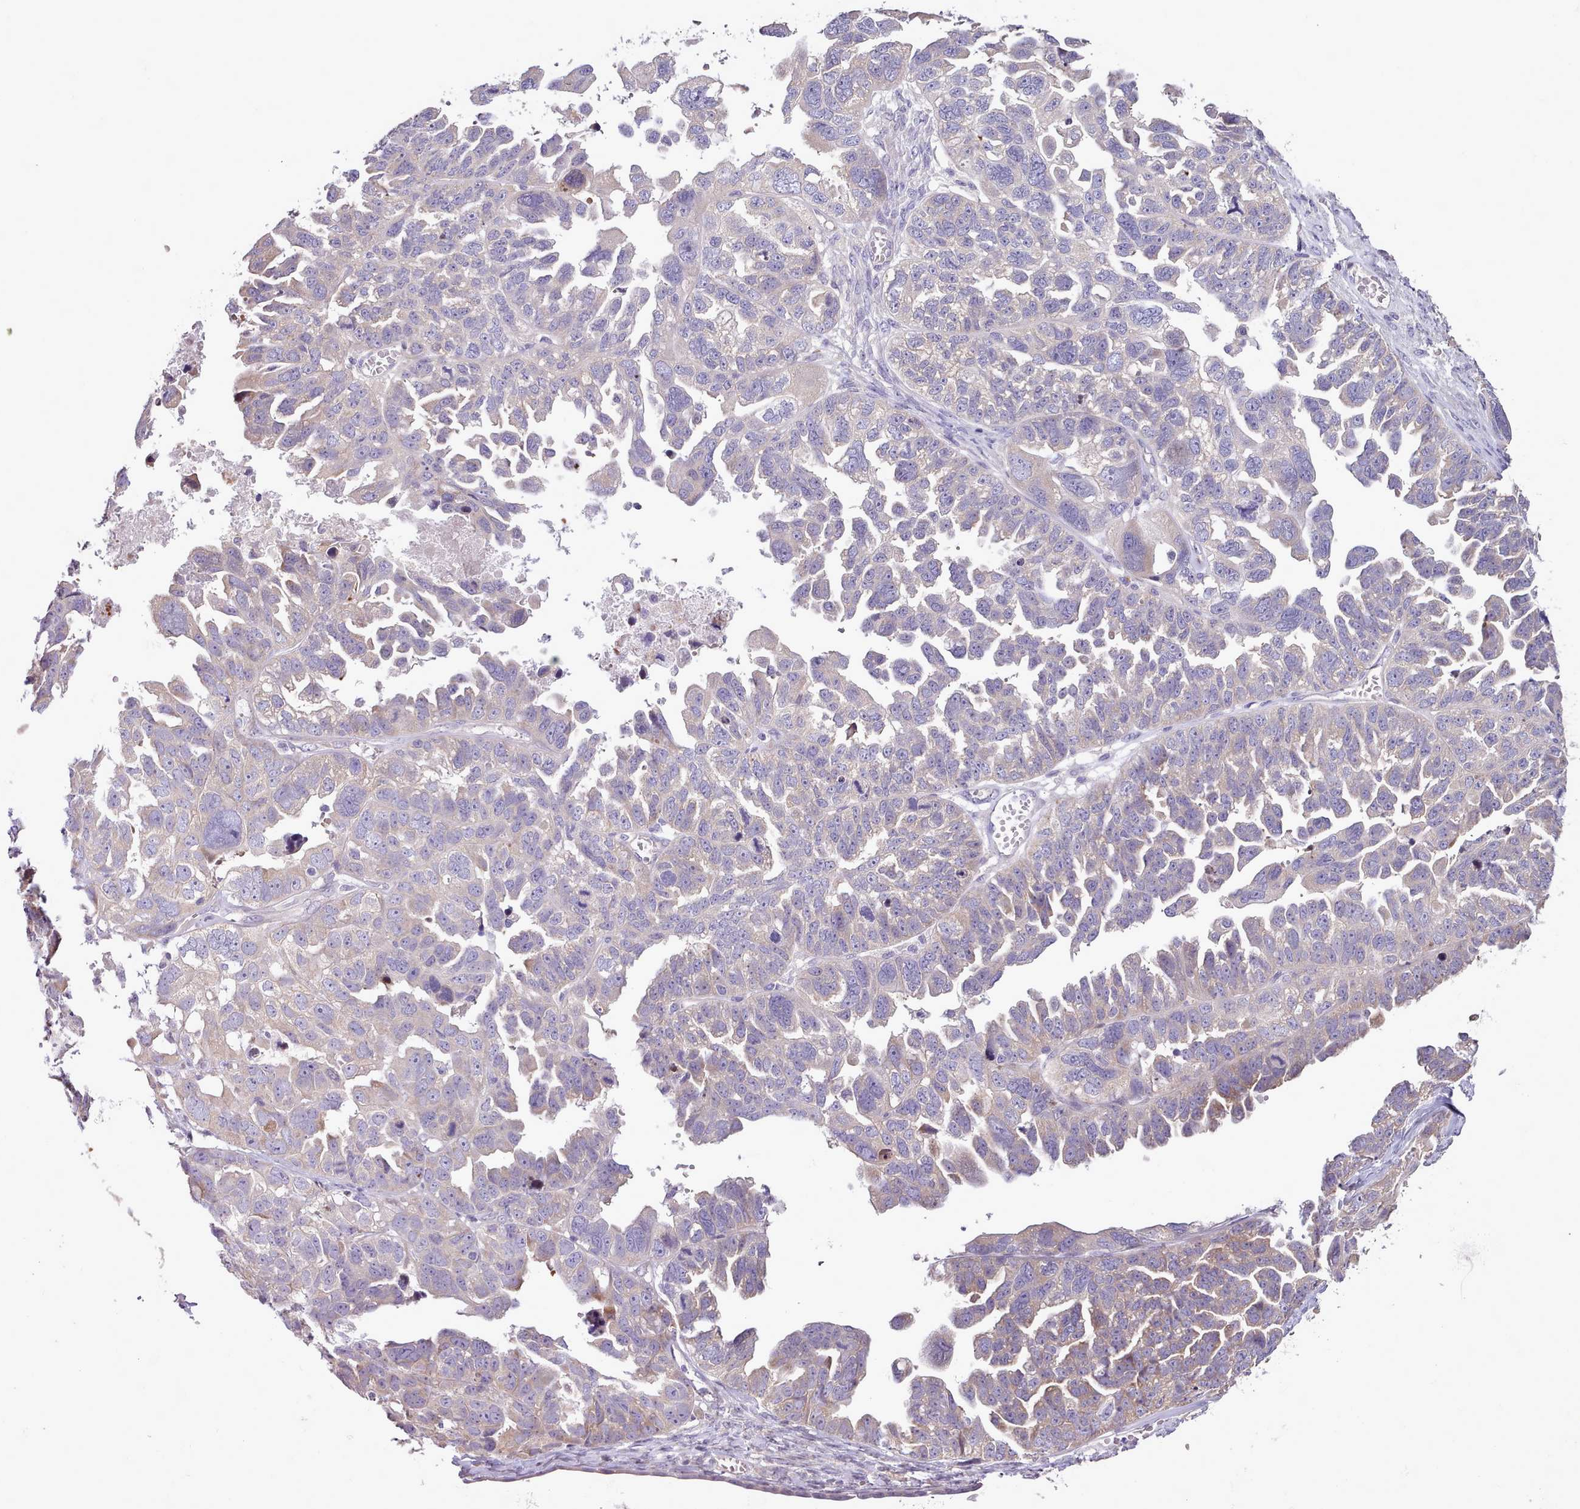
{"staining": {"intensity": "weak", "quantity": "25%-75%", "location": "cytoplasmic/membranous"}, "tissue": "ovarian cancer", "cell_type": "Tumor cells", "image_type": "cancer", "snomed": [{"axis": "morphology", "description": "Cystadenocarcinoma, serous, NOS"}, {"axis": "topography", "description": "Ovary"}], "caption": "Immunohistochemistry (IHC) image of ovarian cancer stained for a protein (brown), which displays low levels of weak cytoplasmic/membranous staining in approximately 25%-75% of tumor cells.", "gene": "SETX", "patient": {"sex": "female", "age": 79}}